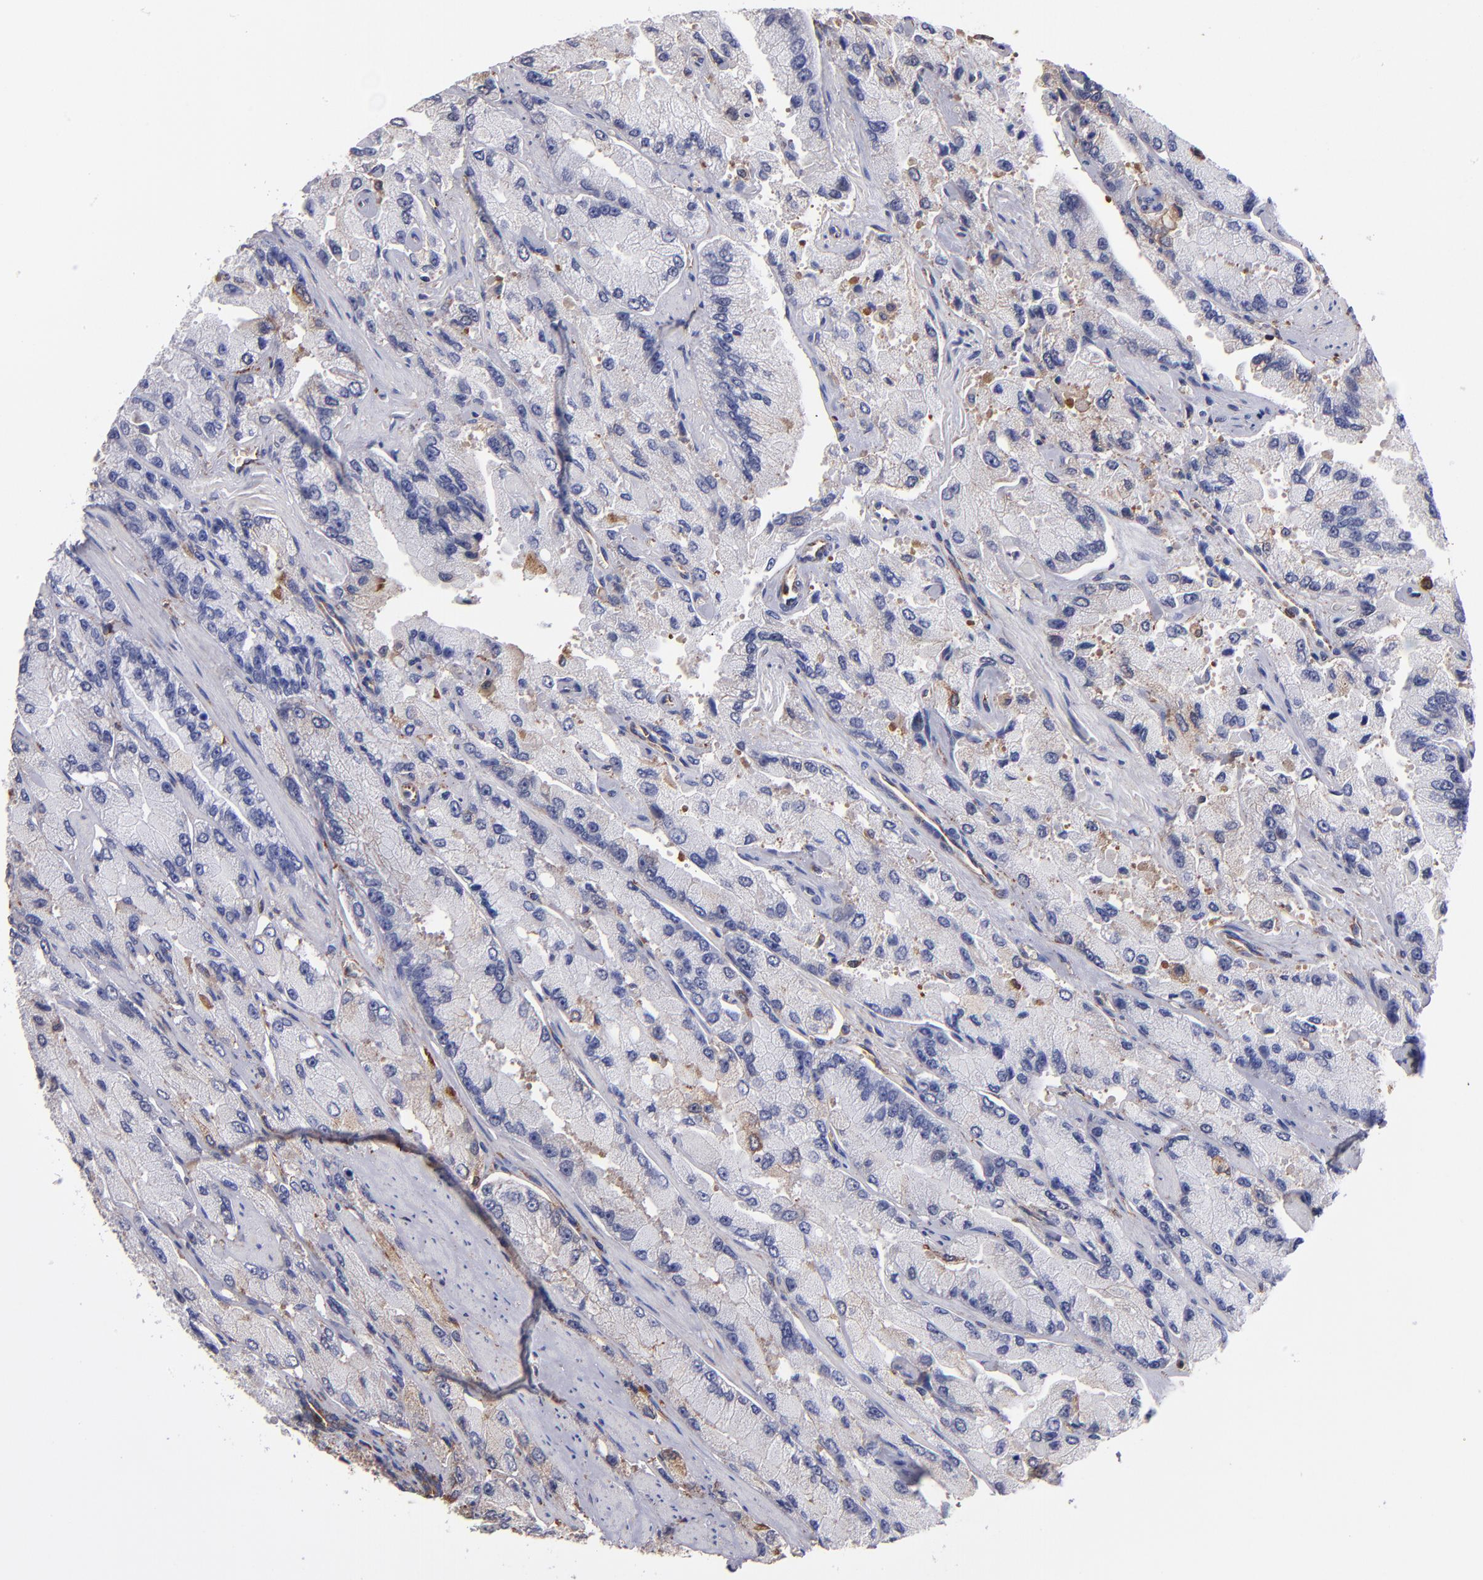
{"staining": {"intensity": "negative", "quantity": "none", "location": "none"}, "tissue": "prostate cancer", "cell_type": "Tumor cells", "image_type": "cancer", "snomed": [{"axis": "morphology", "description": "Adenocarcinoma, High grade"}, {"axis": "topography", "description": "Prostate"}], "caption": "A high-resolution micrograph shows IHC staining of prostate adenocarcinoma (high-grade), which reveals no significant staining in tumor cells.", "gene": "MVP", "patient": {"sex": "male", "age": 58}}